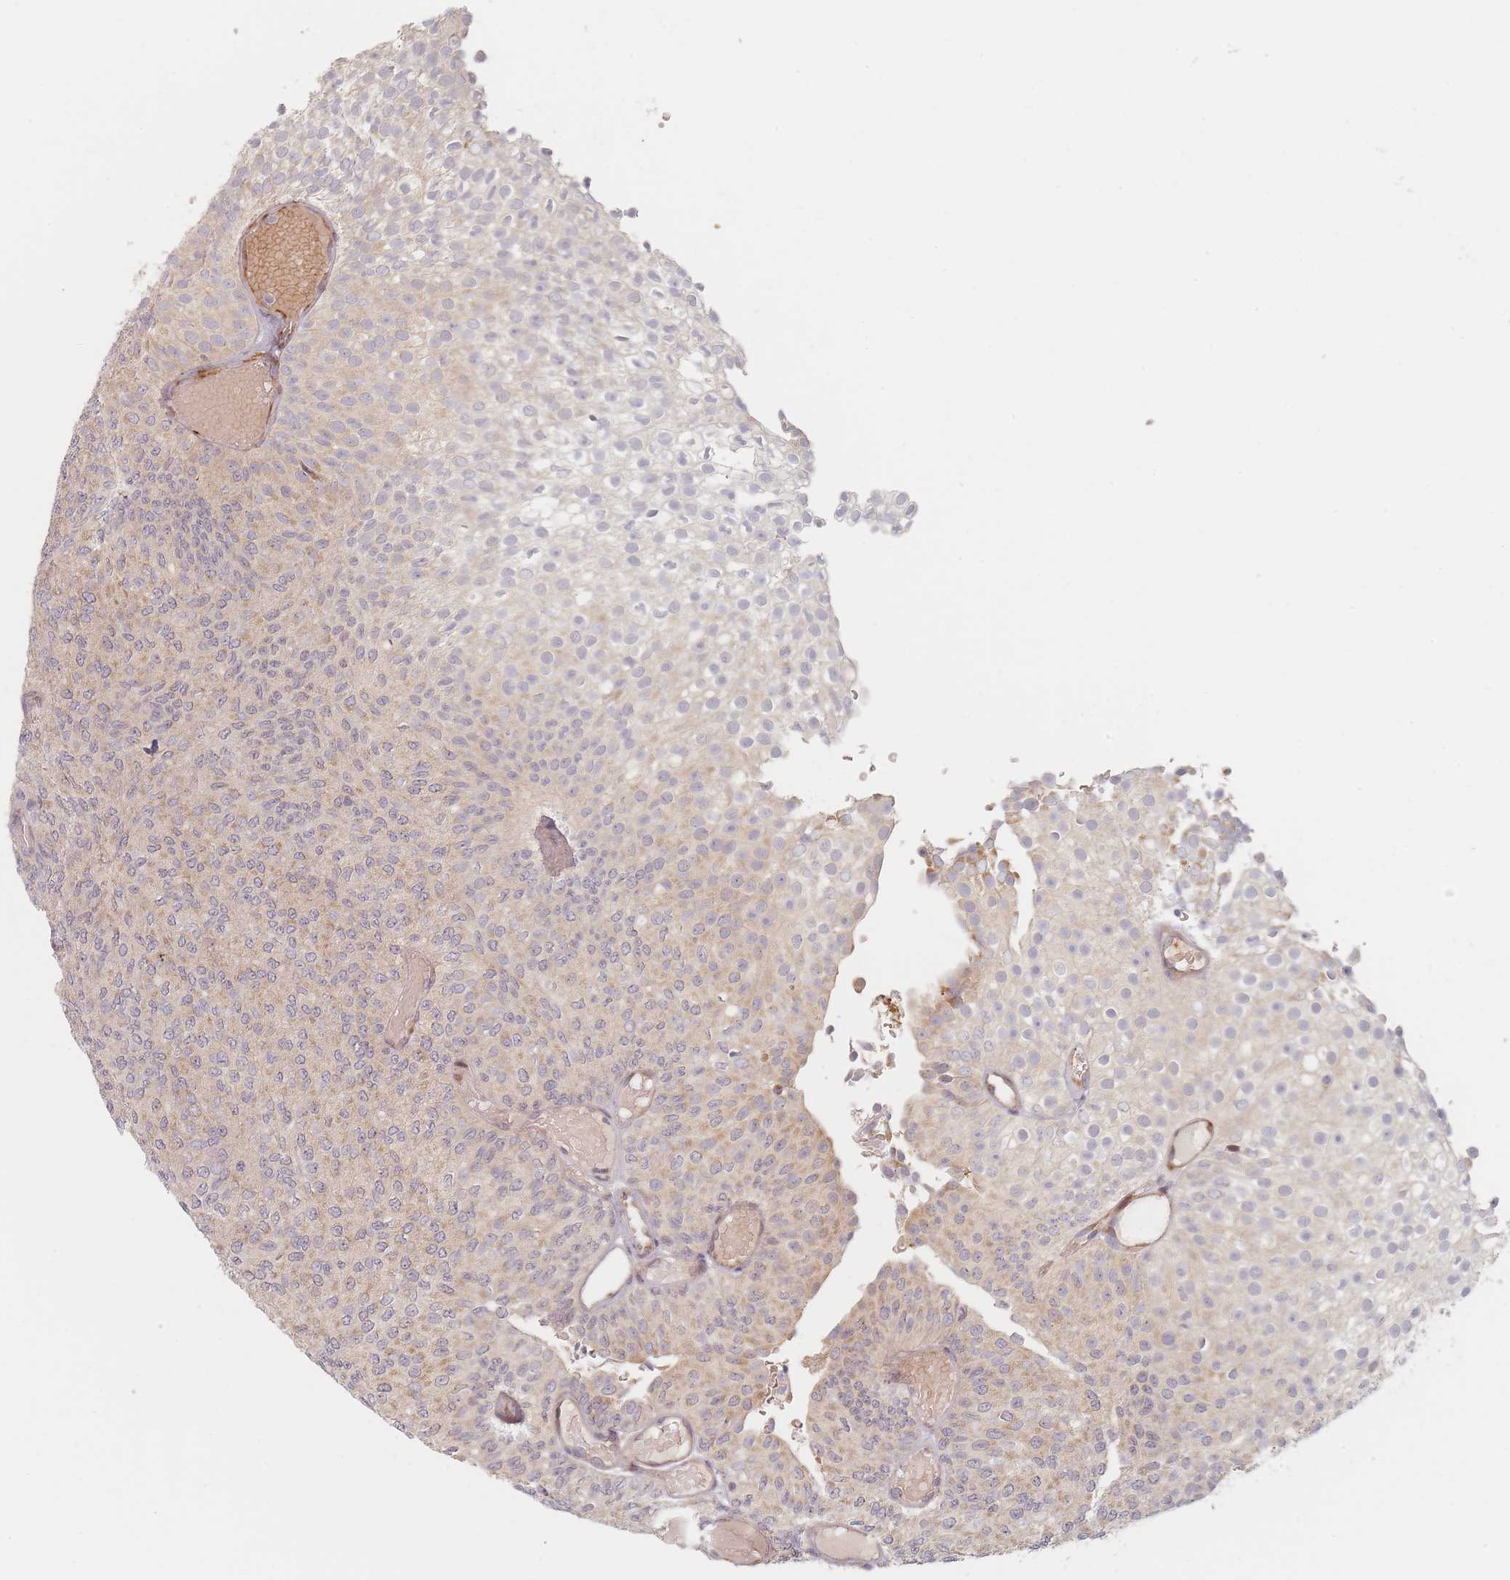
{"staining": {"intensity": "moderate", "quantity": "25%-75%", "location": "cytoplasmic/membranous"}, "tissue": "urothelial cancer", "cell_type": "Tumor cells", "image_type": "cancer", "snomed": [{"axis": "morphology", "description": "Urothelial carcinoma, Low grade"}, {"axis": "topography", "description": "Urinary bladder"}], "caption": "A high-resolution image shows IHC staining of urothelial cancer, which displays moderate cytoplasmic/membranous expression in about 25%-75% of tumor cells. The staining was performed using DAB (3,3'-diaminobenzidine) to visualize the protein expression in brown, while the nuclei were stained in blue with hematoxylin (Magnification: 20x).", "gene": "ZKSCAN7", "patient": {"sex": "male", "age": 78}}